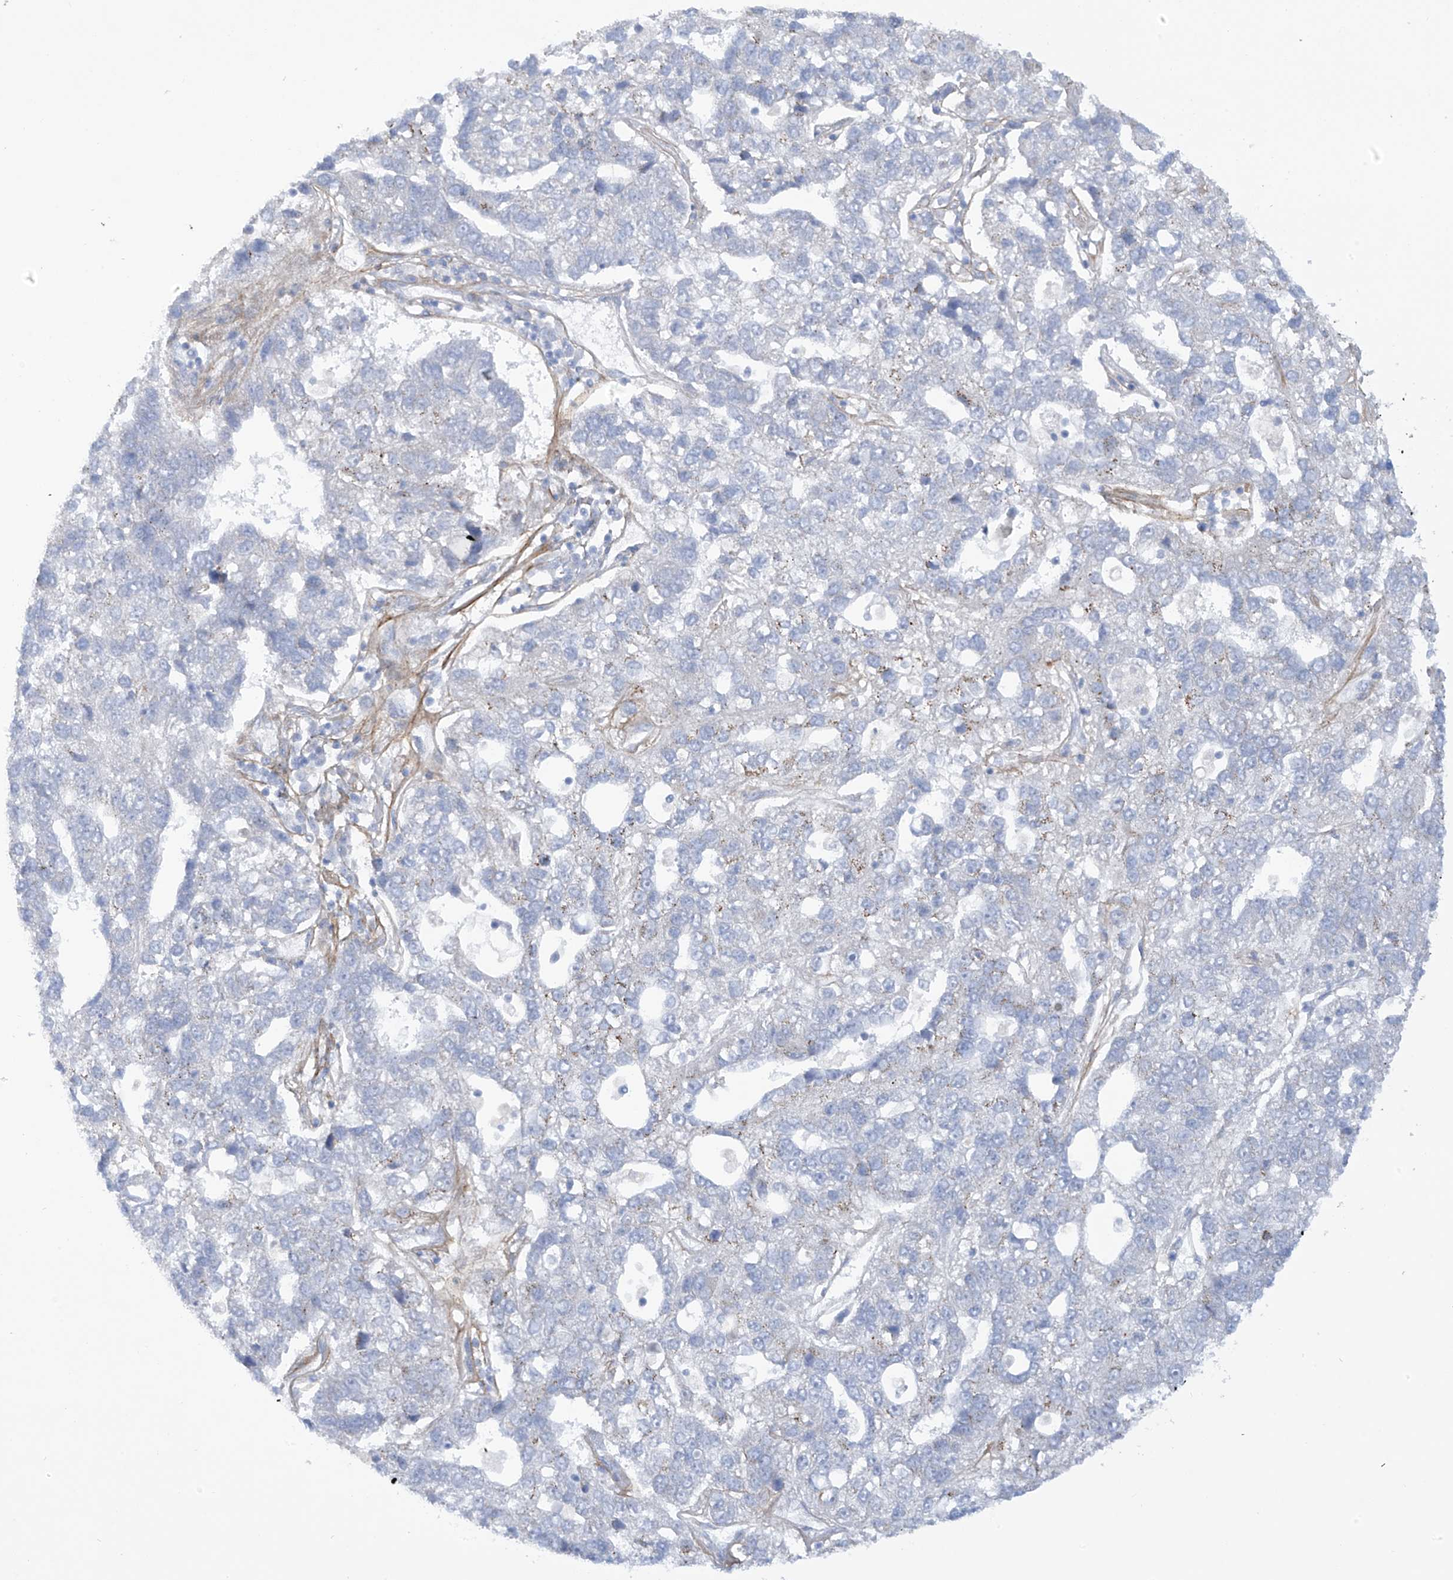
{"staining": {"intensity": "negative", "quantity": "none", "location": "none"}, "tissue": "pancreatic cancer", "cell_type": "Tumor cells", "image_type": "cancer", "snomed": [{"axis": "morphology", "description": "Adenocarcinoma, NOS"}, {"axis": "topography", "description": "Pancreas"}], "caption": "Pancreatic cancer (adenocarcinoma) was stained to show a protein in brown. There is no significant expression in tumor cells. The staining is performed using DAB brown chromogen with nuclei counter-stained in using hematoxylin.", "gene": "TRMT2B", "patient": {"sex": "female", "age": 61}}